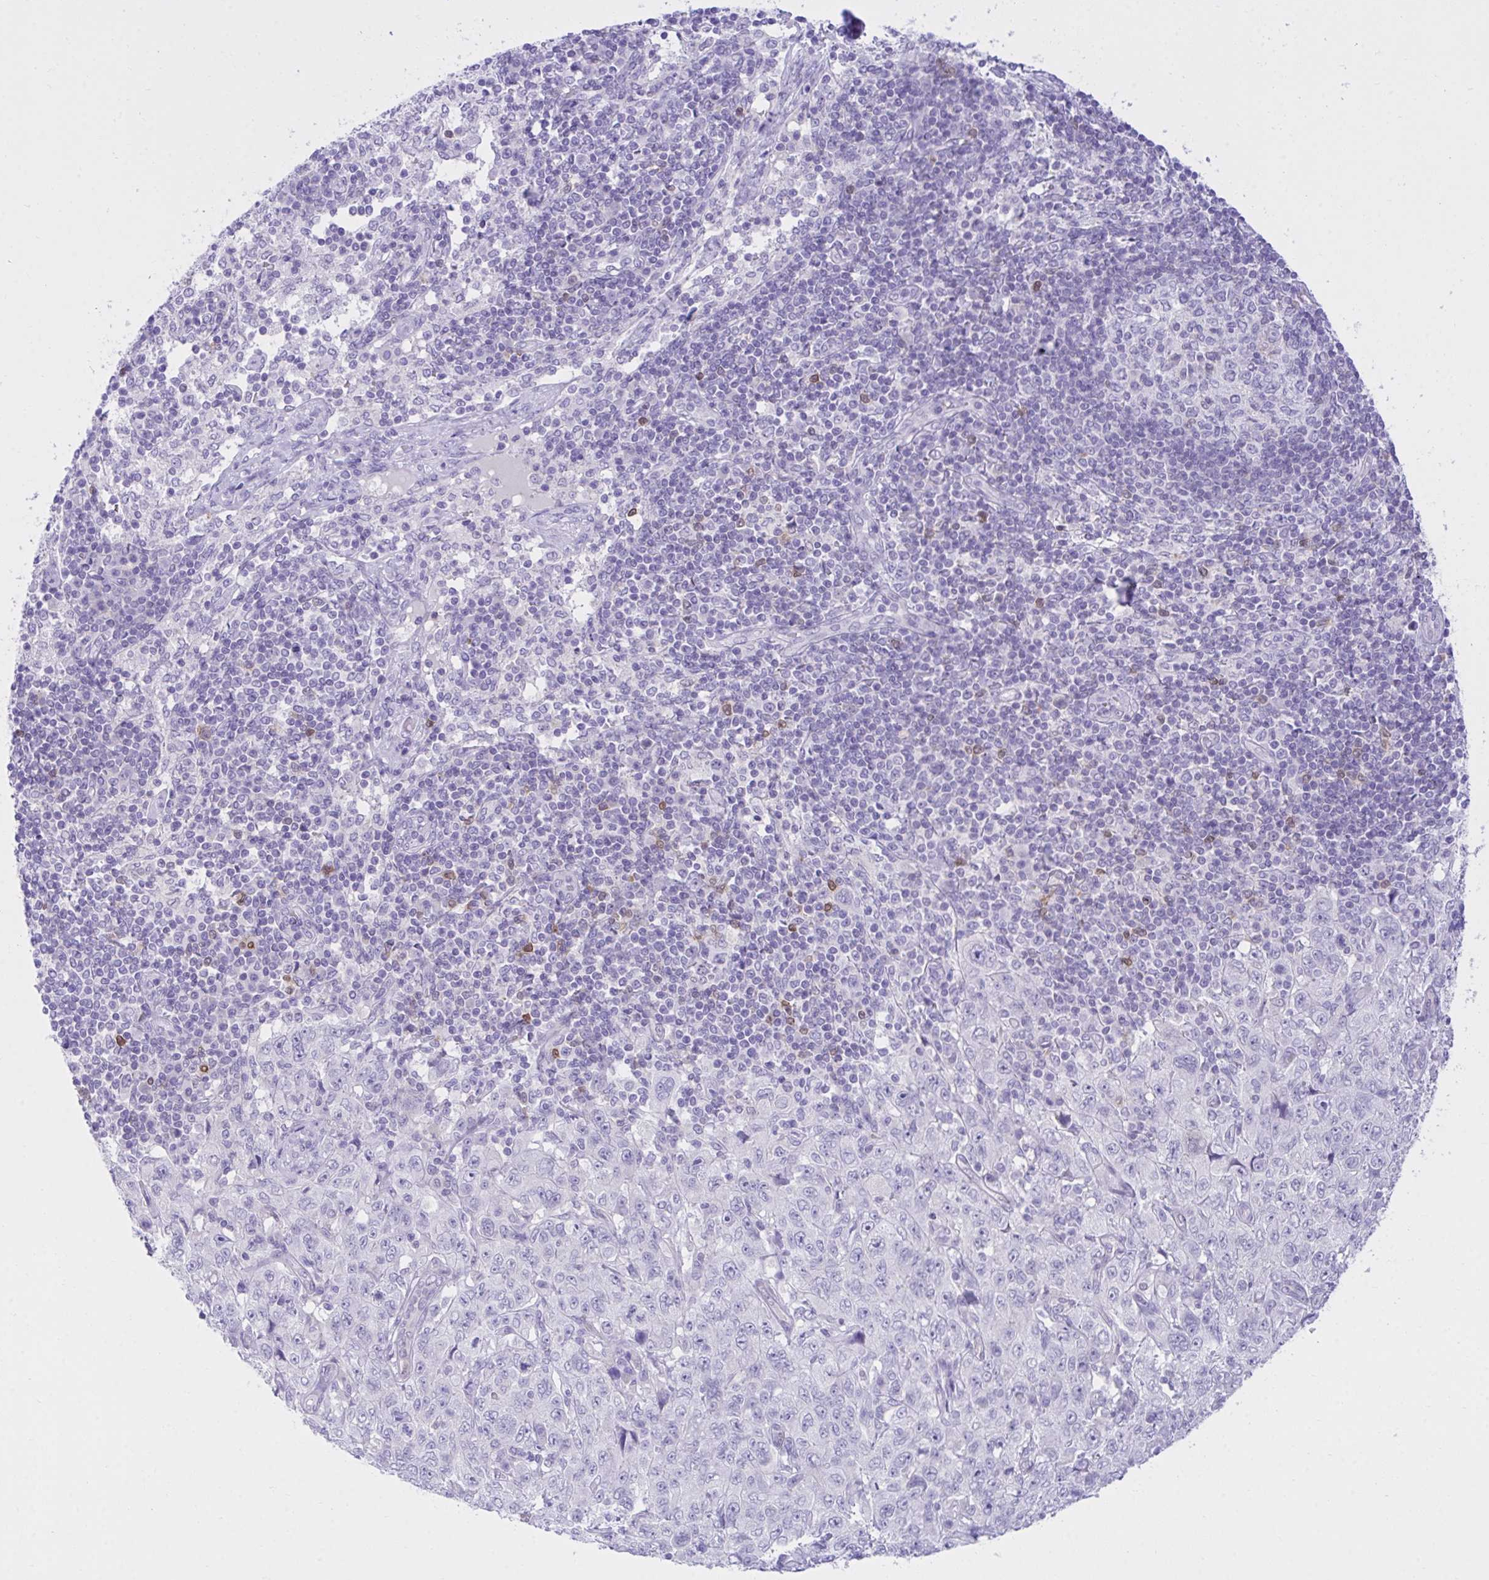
{"staining": {"intensity": "negative", "quantity": "none", "location": "none"}, "tissue": "pancreatic cancer", "cell_type": "Tumor cells", "image_type": "cancer", "snomed": [{"axis": "morphology", "description": "Adenocarcinoma, NOS"}, {"axis": "topography", "description": "Pancreas"}], "caption": "Tumor cells are negative for protein expression in human pancreatic cancer.", "gene": "PGM2L1", "patient": {"sex": "male", "age": 68}}